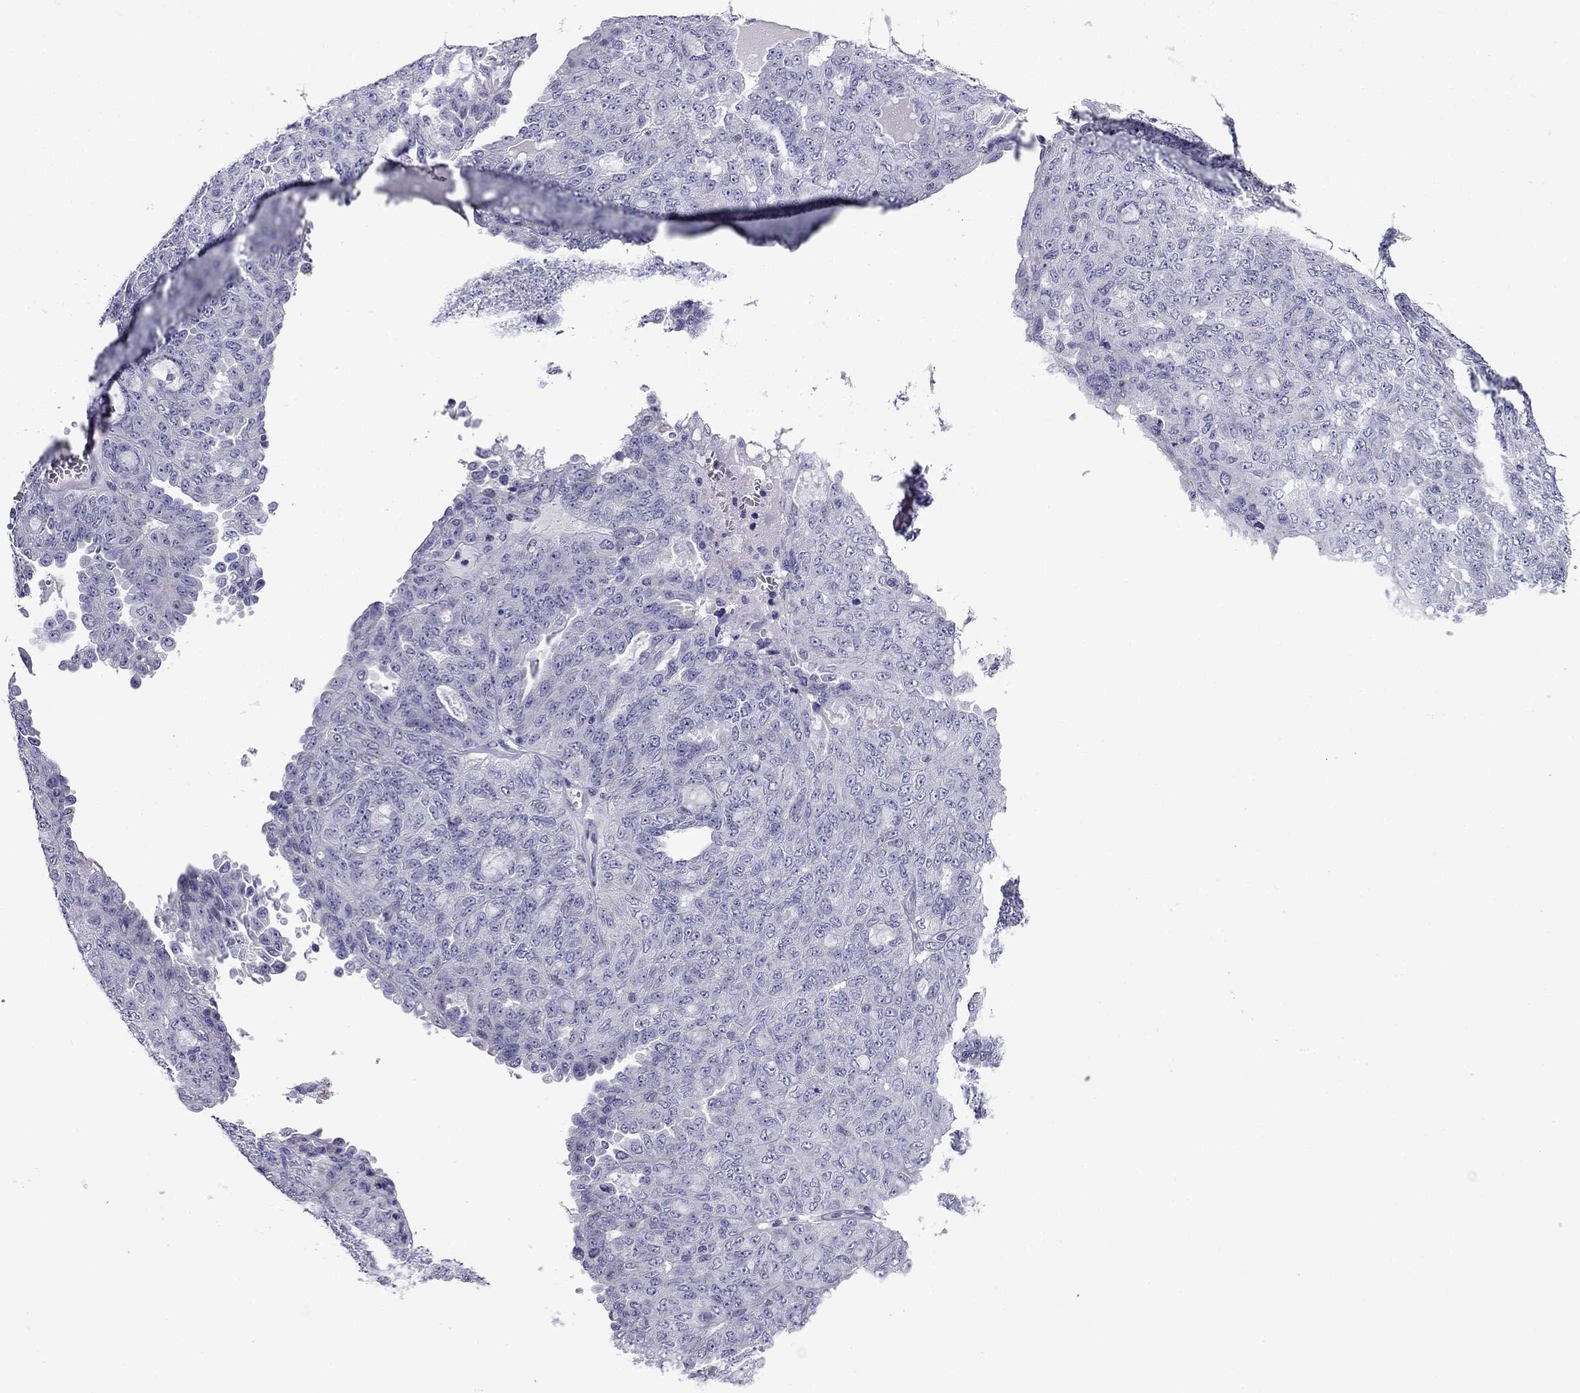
{"staining": {"intensity": "negative", "quantity": "none", "location": "none"}, "tissue": "ovarian cancer", "cell_type": "Tumor cells", "image_type": "cancer", "snomed": [{"axis": "morphology", "description": "Cystadenocarcinoma, serous, NOS"}, {"axis": "topography", "description": "Ovary"}], "caption": "A high-resolution image shows IHC staining of ovarian cancer (serous cystadenocarcinoma), which shows no significant positivity in tumor cells.", "gene": "POM121L12", "patient": {"sex": "female", "age": 71}}